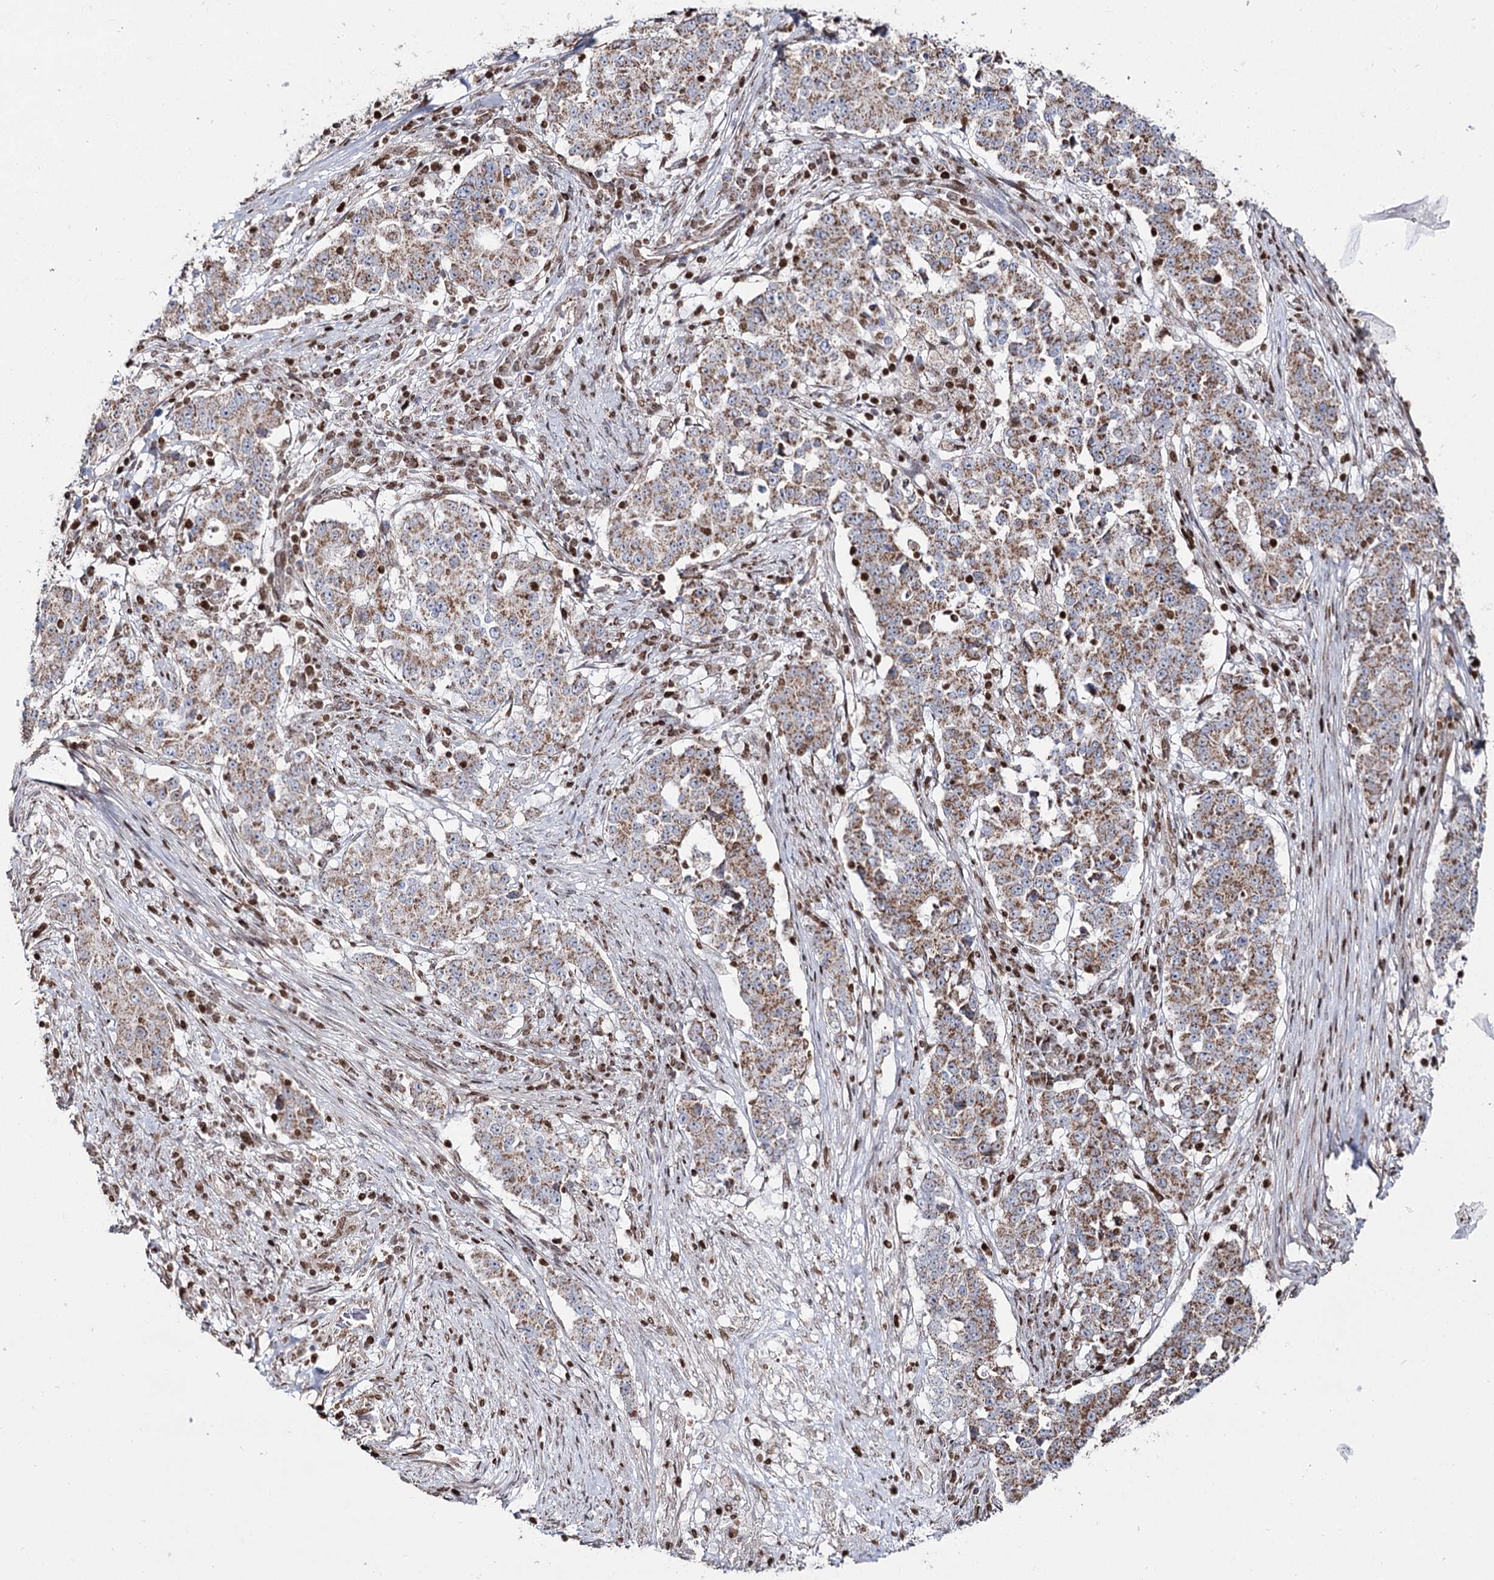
{"staining": {"intensity": "moderate", "quantity": ">75%", "location": "cytoplasmic/membranous"}, "tissue": "stomach cancer", "cell_type": "Tumor cells", "image_type": "cancer", "snomed": [{"axis": "morphology", "description": "Adenocarcinoma, NOS"}, {"axis": "topography", "description": "Stomach"}], "caption": "Stomach adenocarcinoma stained with immunohistochemistry reveals moderate cytoplasmic/membranous expression in about >75% of tumor cells. (brown staining indicates protein expression, while blue staining denotes nuclei).", "gene": "PDHX", "patient": {"sex": "male", "age": 59}}